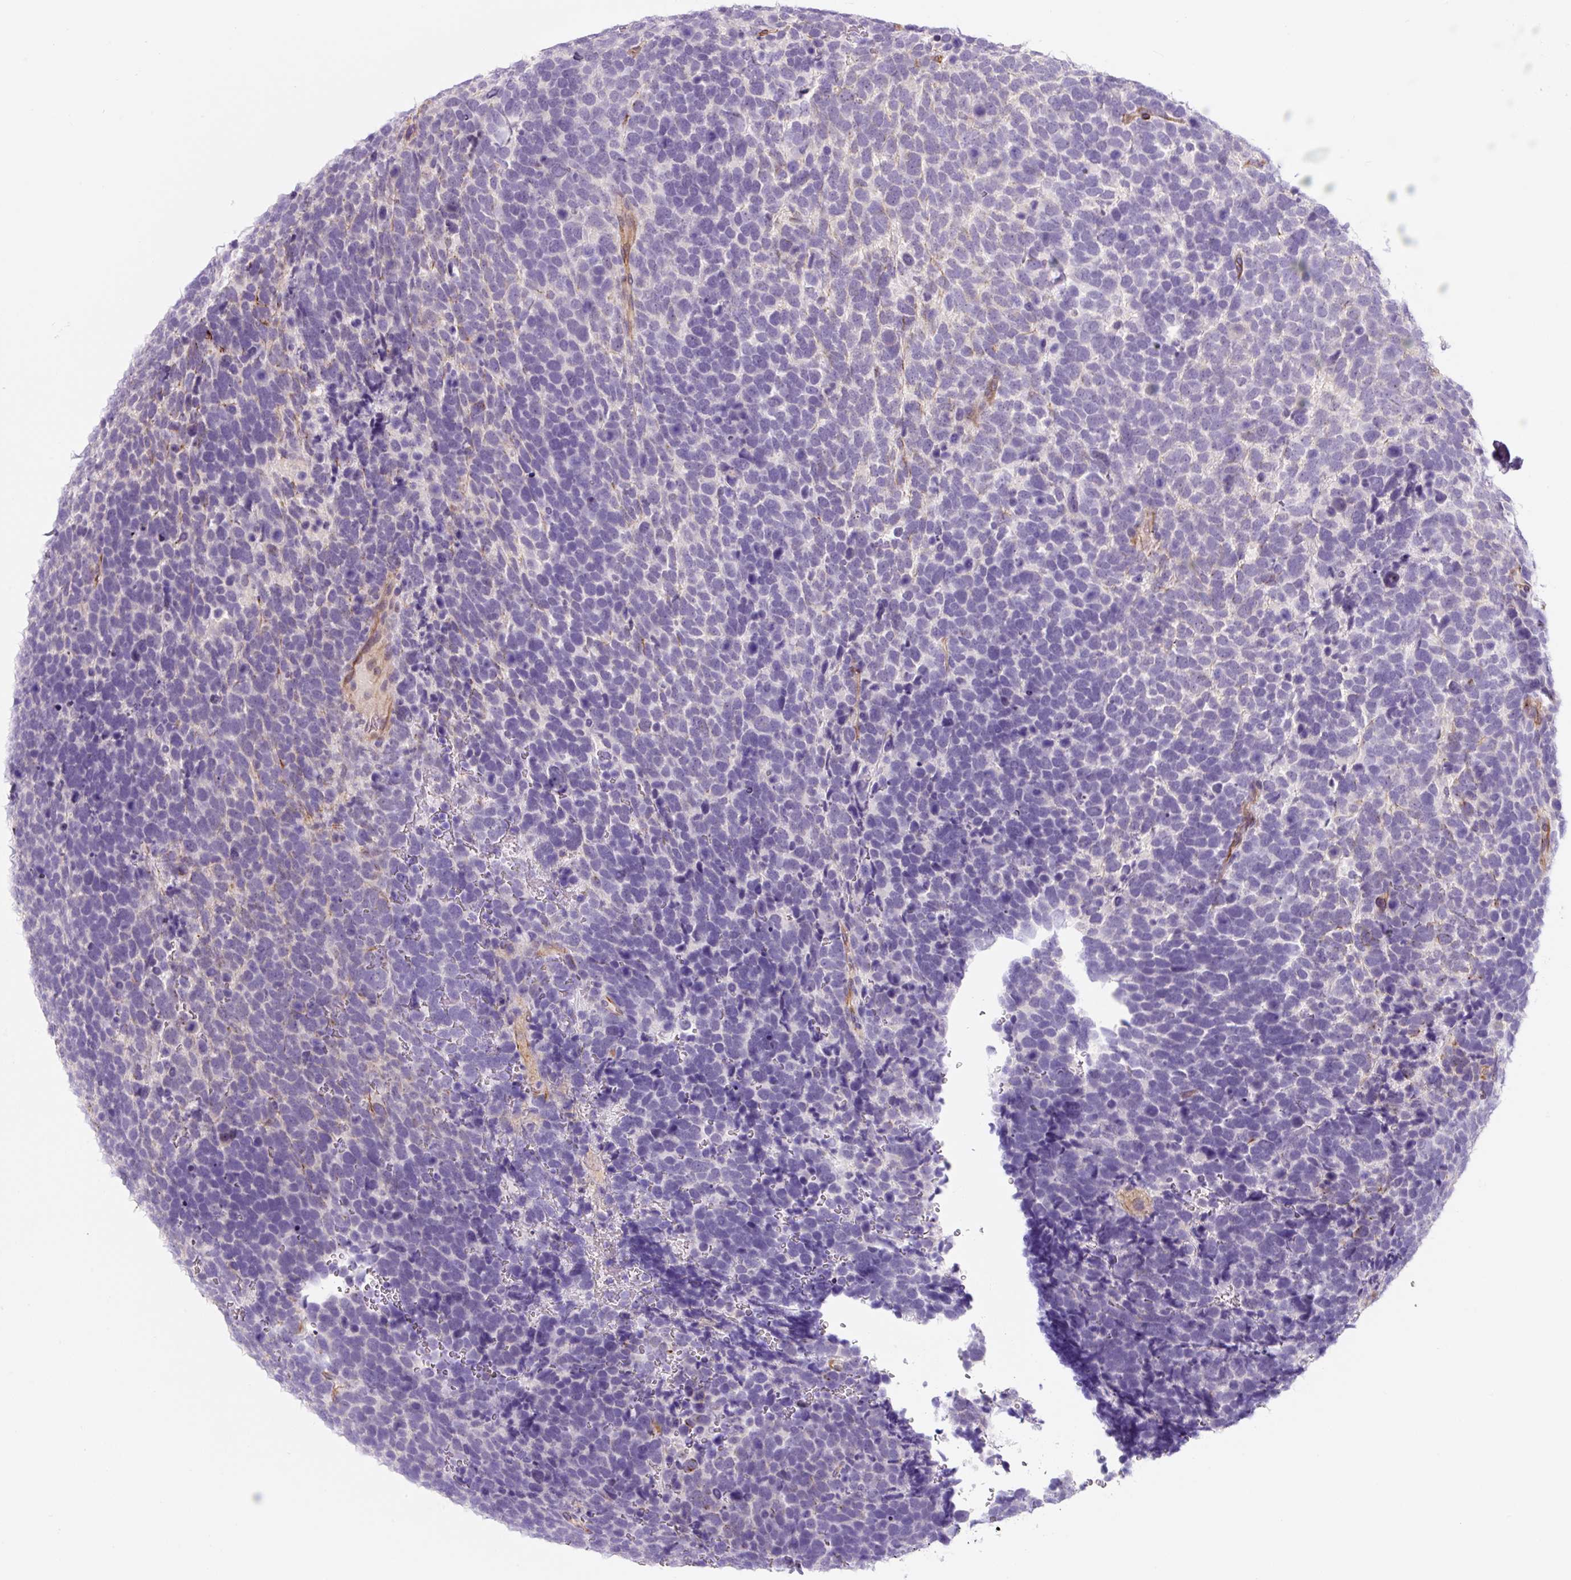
{"staining": {"intensity": "negative", "quantity": "none", "location": "none"}, "tissue": "urothelial cancer", "cell_type": "Tumor cells", "image_type": "cancer", "snomed": [{"axis": "morphology", "description": "Urothelial carcinoma, High grade"}, {"axis": "topography", "description": "Urinary bladder"}], "caption": "Tumor cells show no significant staining in urothelial carcinoma (high-grade).", "gene": "CCL25", "patient": {"sex": "female", "age": 82}}